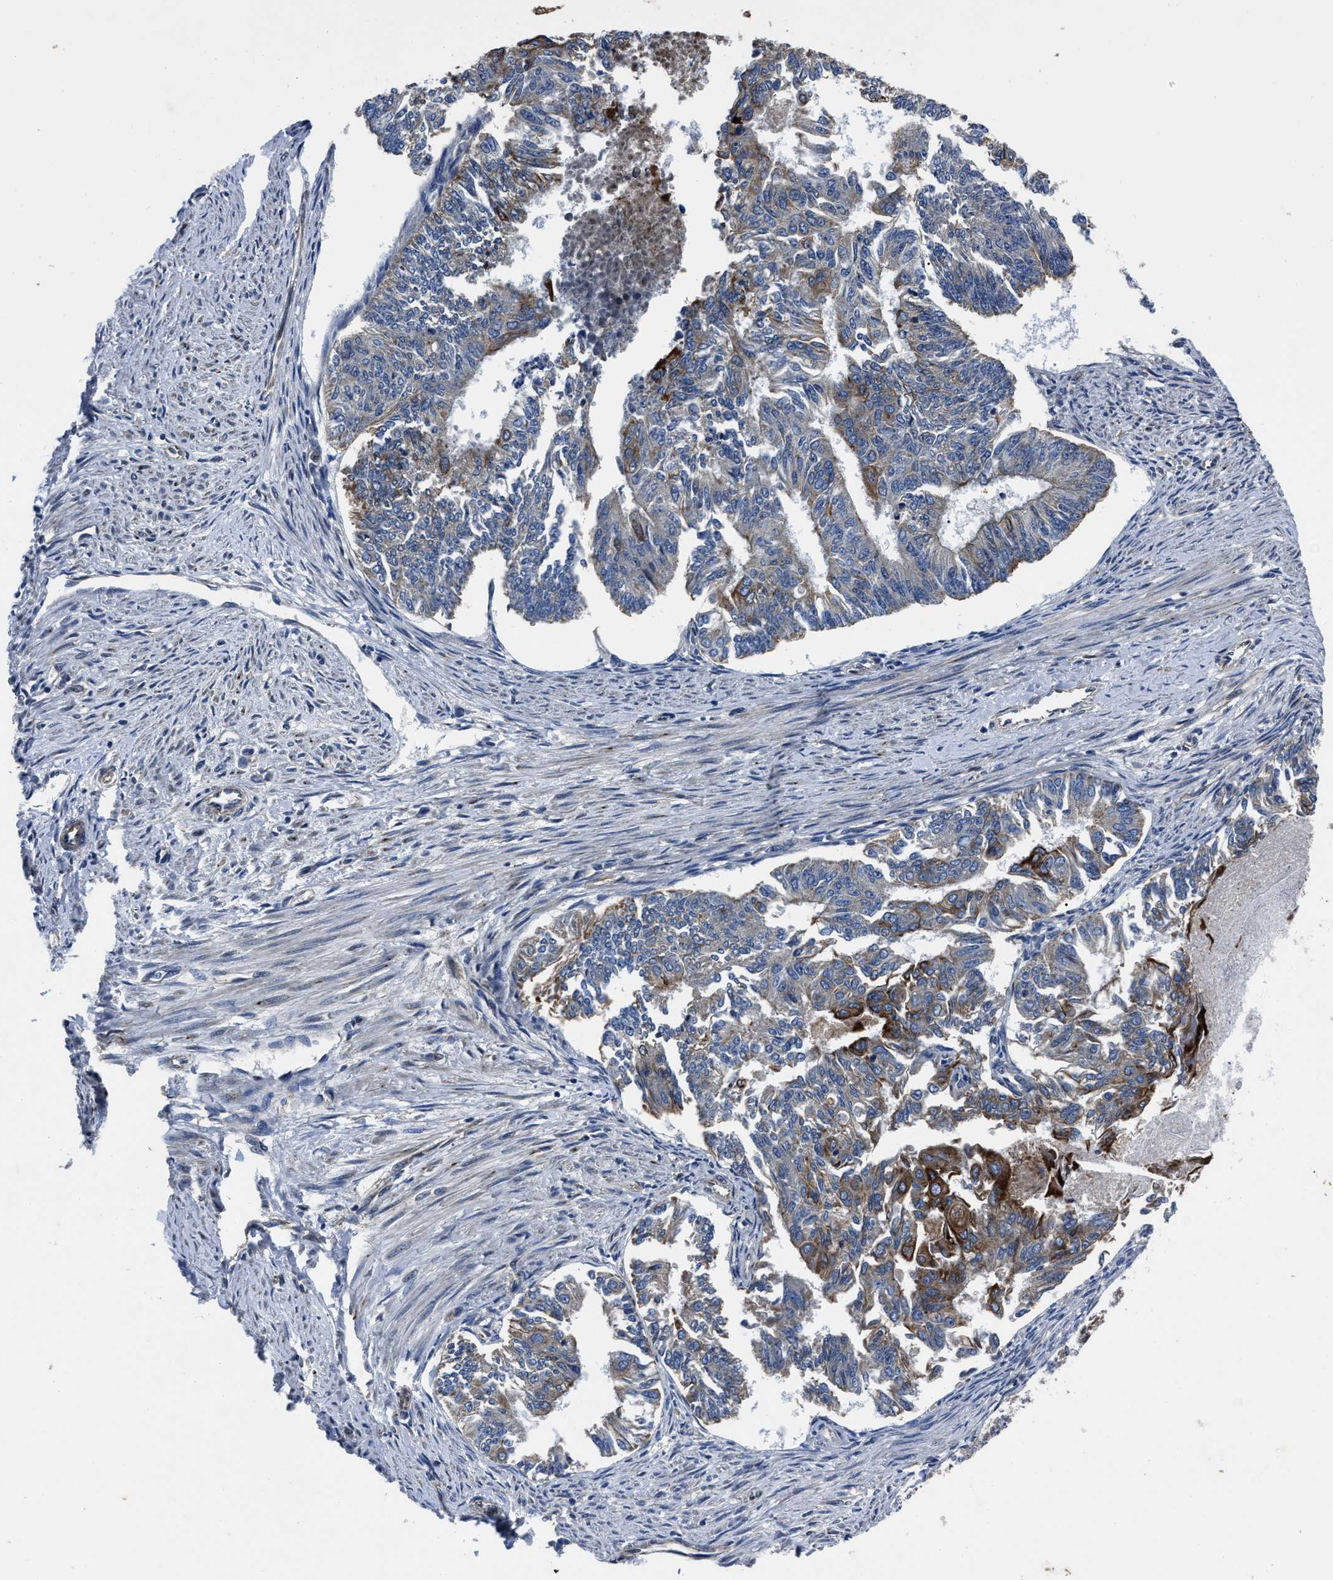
{"staining": {"intensity": "strong", "quantity": "<25%", "location": "cytoplasmic/membranous"}, "tissue": "endometrial cancer", "cell_type": "Tumor cells", "image_type": "cancer", "snomed": [{"axis": "morphology", "description": "Adenocarcinoma, NOS"}, {"axis": "topography", "description": "Endometrium"}], "caption": "High-power microscopy captured an immunohistochemistry (IHC) photomicrograph of endometrial cancer (adenocarcinoma), revealing strong cytoplasmic/membranous expression in about <25% of tumor cells.", "gene": "ERC1", "patient": {"sex": "female", "age": 32}}